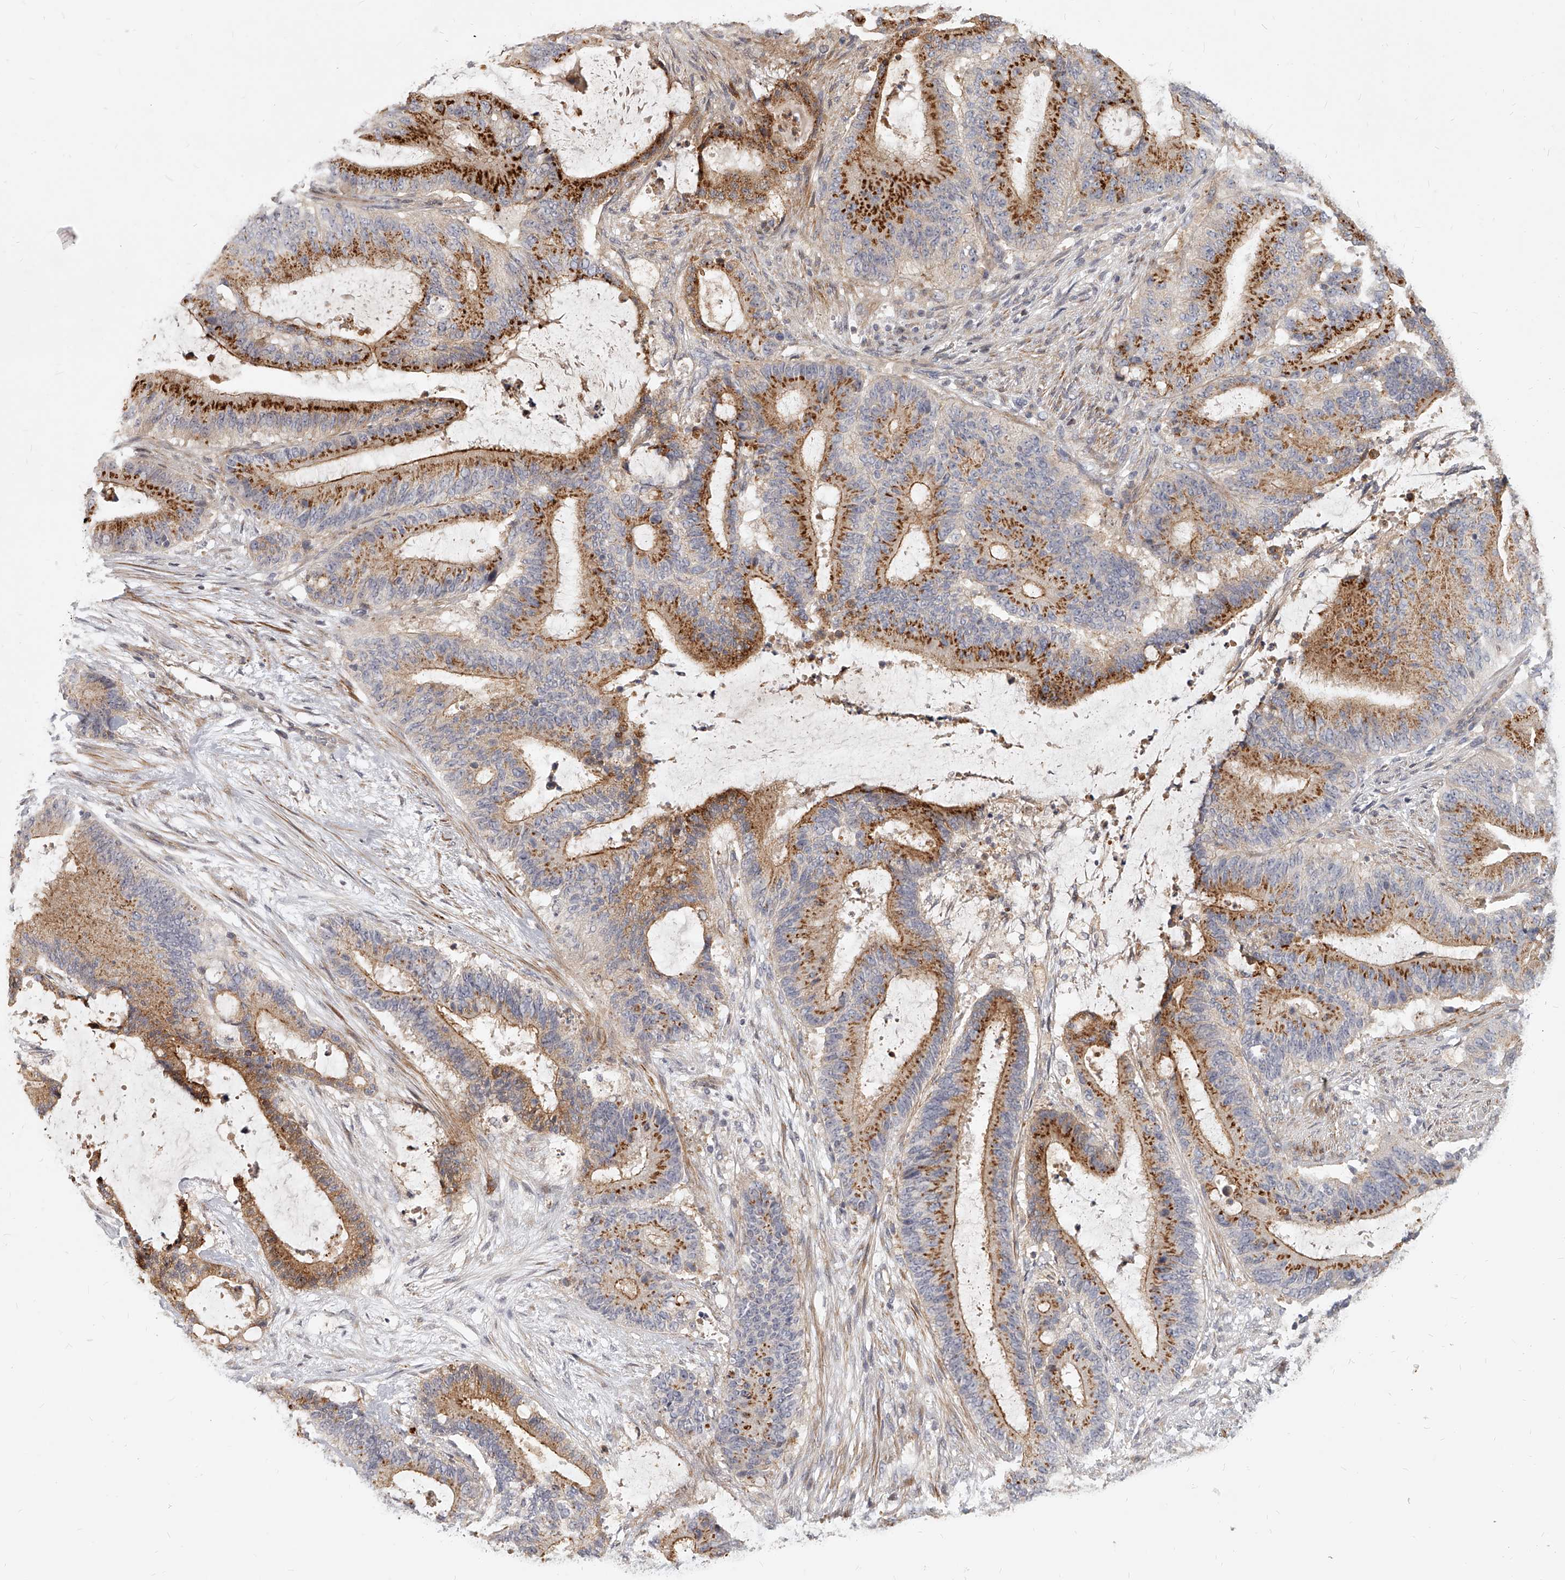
{"staining": {"intensity": "moderate", "quantity": ">75%", "location": "cytoplasmic/membranous"}, "tissue": "liver cancer", "cell_type": "Tumor cells", "image_type": "cancer", "snomed": [{"axis": "morphology", "description": "Normal tissue, NOS"}, {"axis": "morphology", "description": "Cholangiocarcinoma"}, {"axis": "topography", "description": "Liver"}, {"axis": "topography", "description": "Peripheral nerve tissue"}], "caption": "Immunohistochemistry of human liver cholangiocarcinoma displays medium levels of moderate cytoplasmic/membranous staining in about >75% of tumor cells.", "gene": "SLC37A1", "patient": {"sex": "female", "age": 73}}